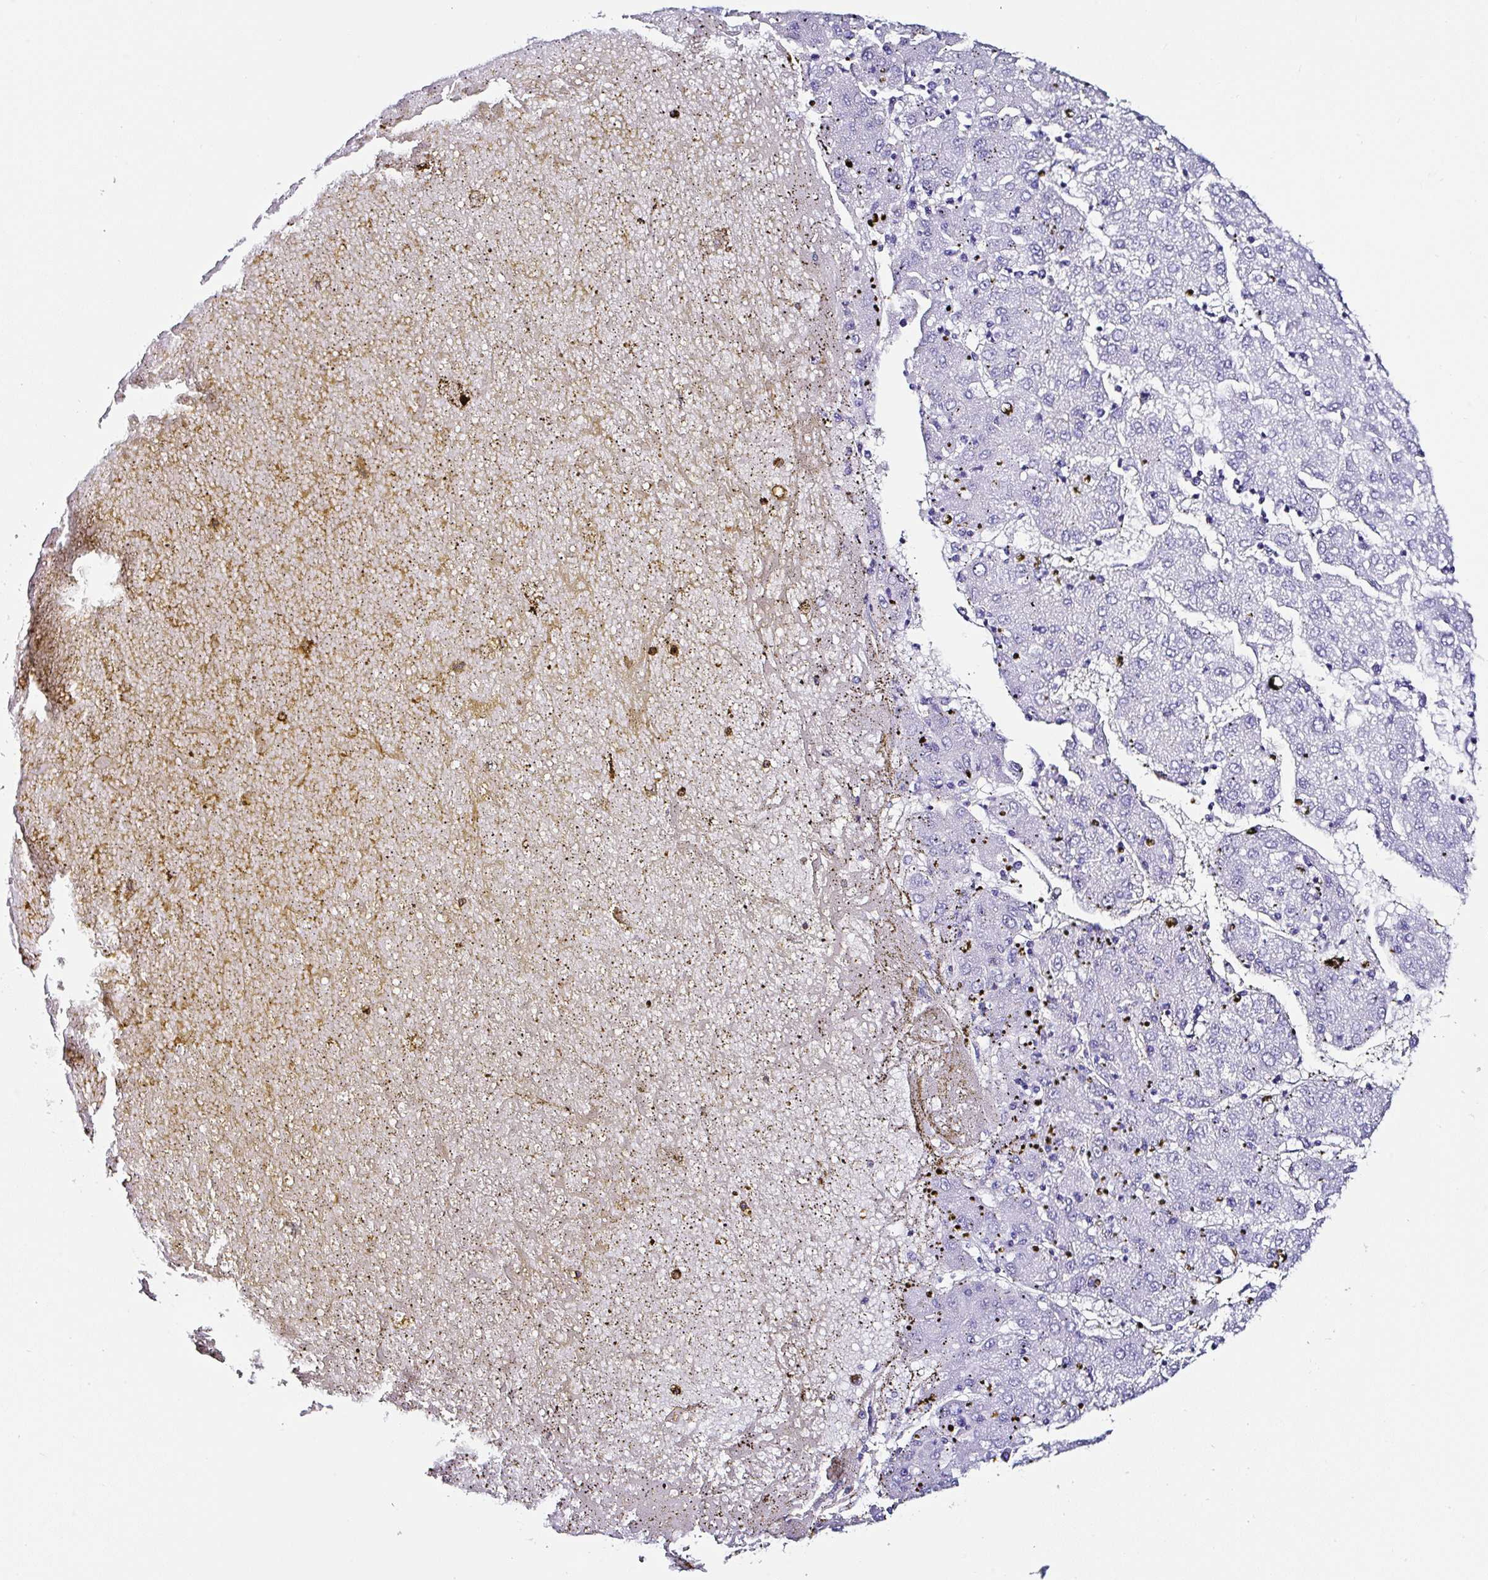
{"staining": {"intensity": "negative", "quantity": "none", "location": "none"}, "tissue": "liver cancer", "cell_type": "Tumor cells", "image_type": "cancer", "snomed": [{"axis": "morphology", "description": "Carcinoma, Hepatocellular, NOS"}, {"axis": "topography", "description": "Liver"}], "caption": "This is an IHC image of liver hepatocellular carcinoma. There is no expression in tumor cells.", "gene": "TMPRSS11E", "patient": {"sex": "male", "age": 72}}